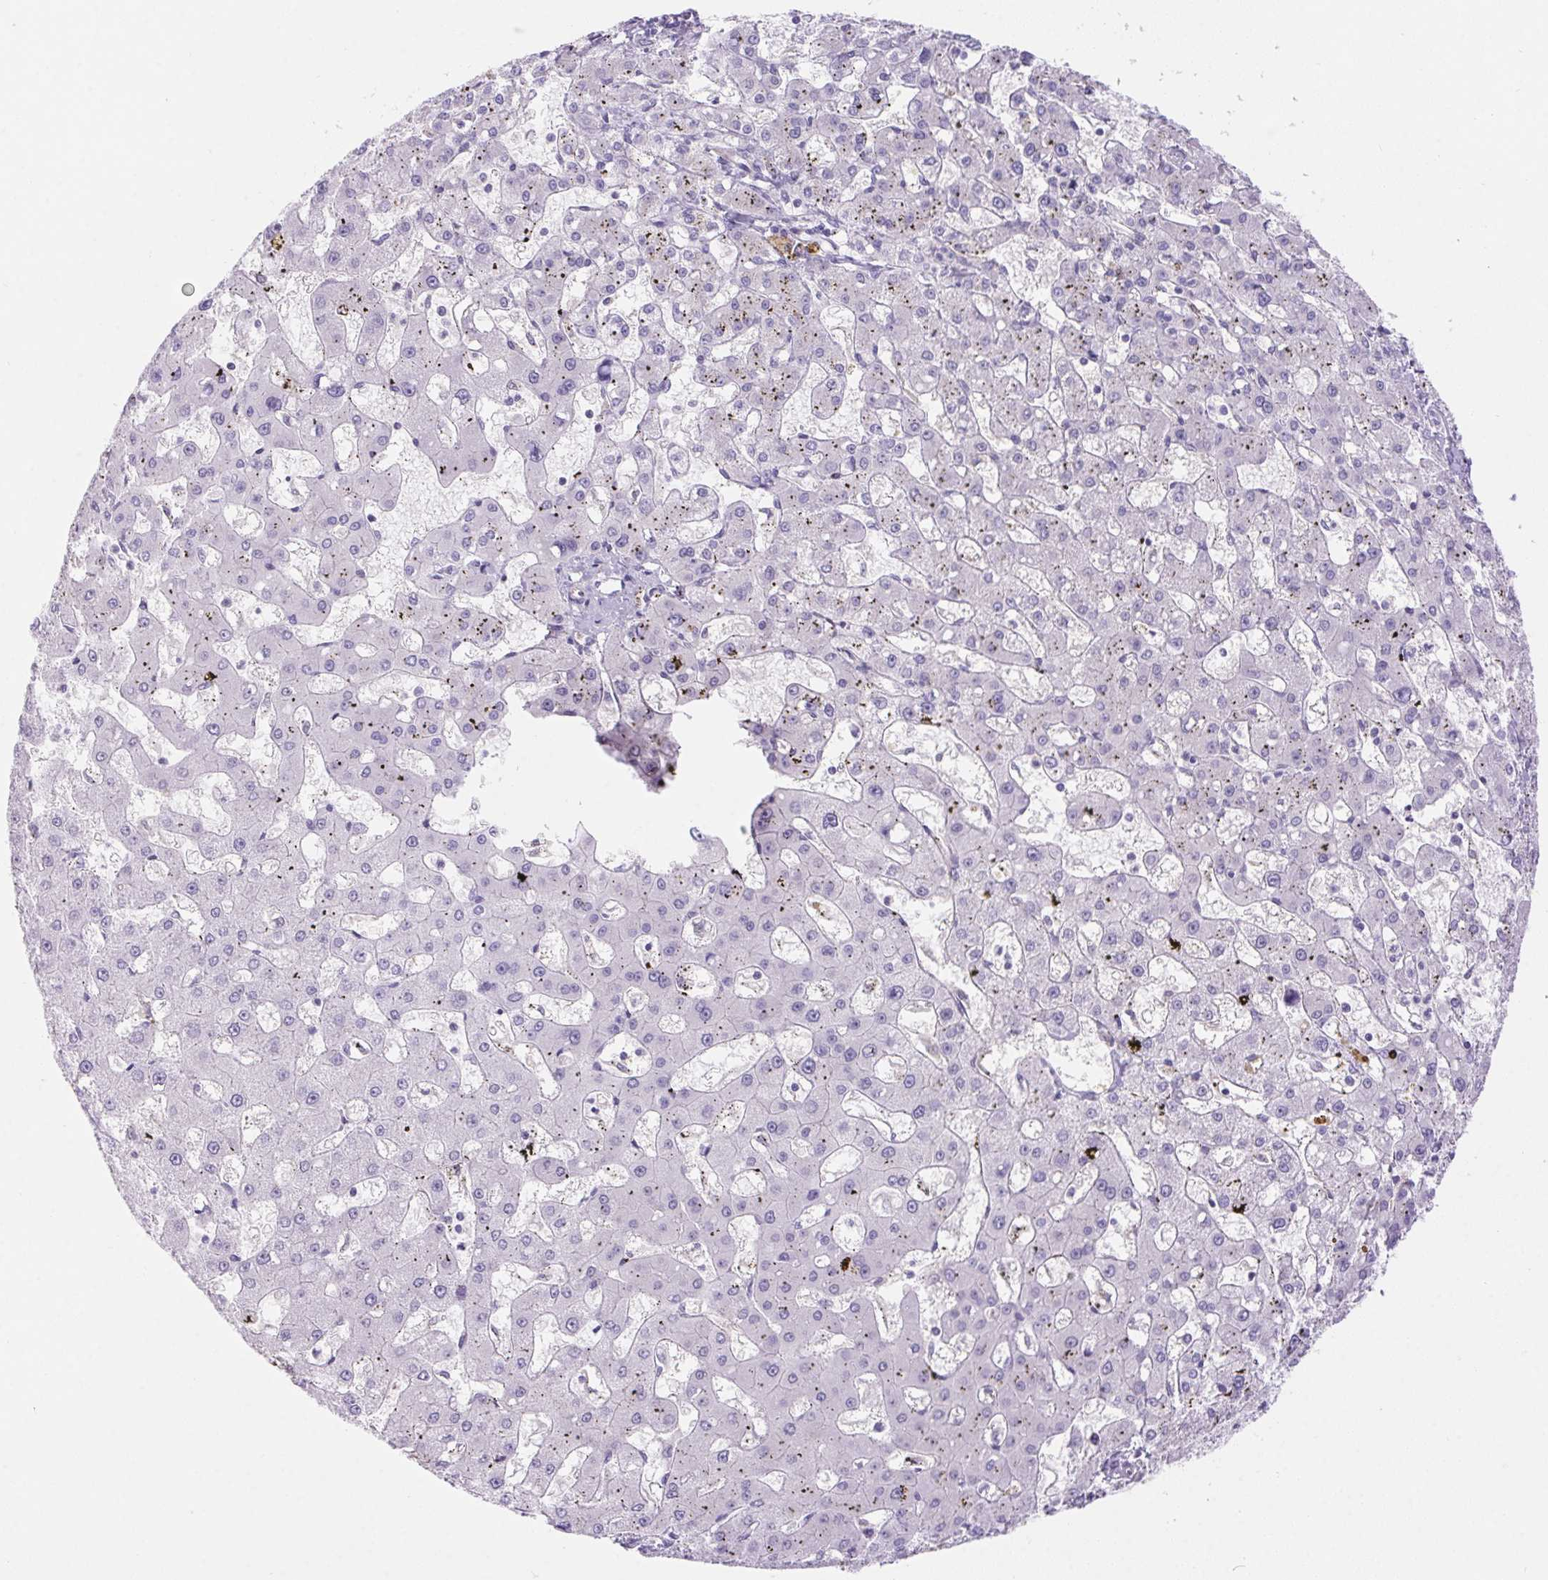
{"staining": {"intensity": "negative", "quantity": "none", "location": "none"}, "tissue": "liver cancer", "cell_type": "Tumor cells", "image_type": "cancer", "snomed": [{"axis": "morphology", "description": "Carcinoma, Hepatocellular, NOS"}, {"axis": "topography", "description": "Liver"}], "caption": "Tumor cells are negative for brown protein staining in hepatocellular carcinoma (liver).", "gene": "ERP27", "patient": {"sex": "male", "age": 67}}